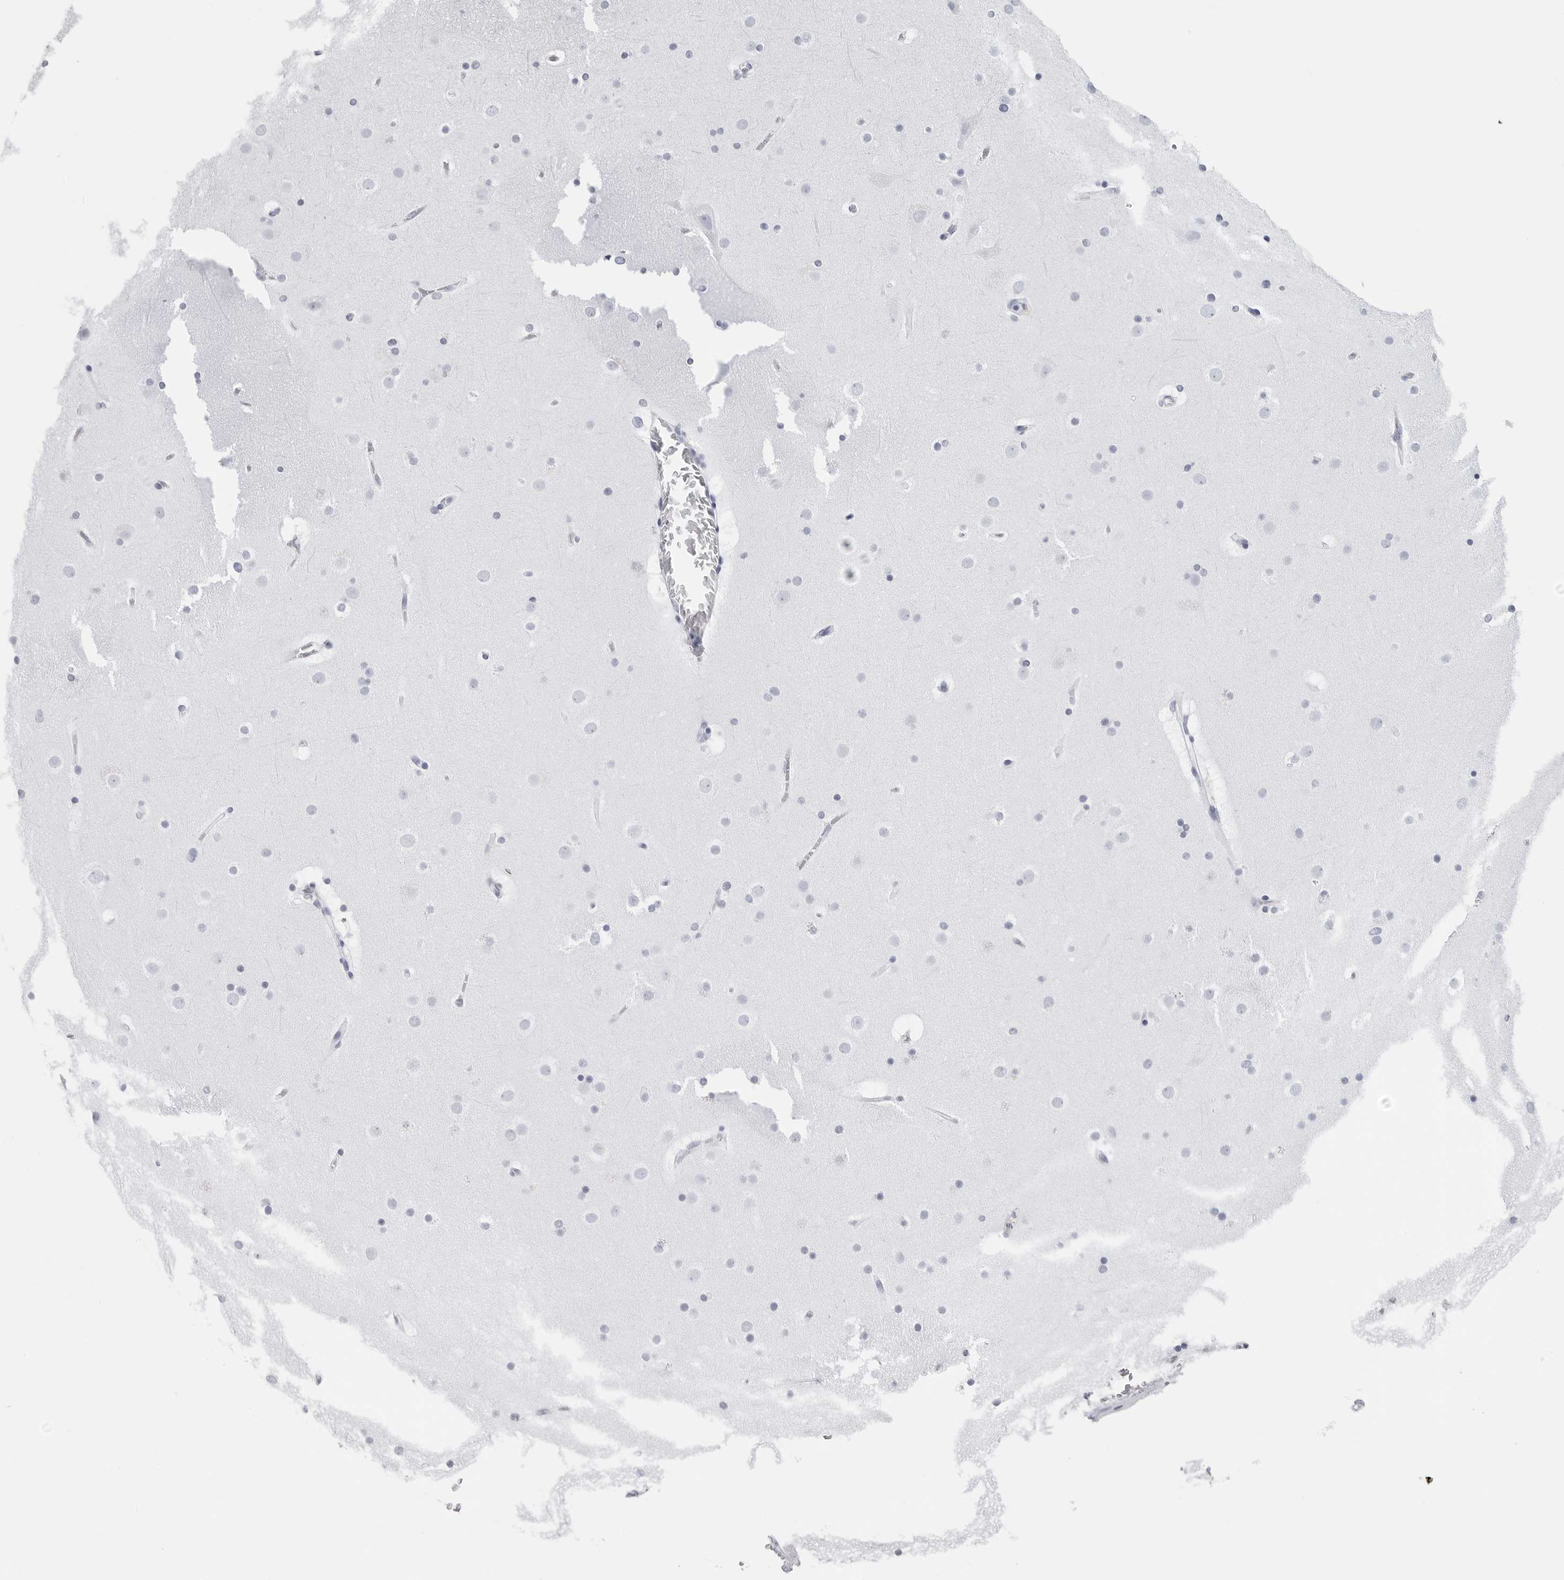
{"staining": {"intensity": "negative", "quantity": "none", "location": "none"}, "tissue": "cerebral cortex", "cell_type": "Endothelial cells", "image_type": "normal", "snomed": [{"axis": "morphology", "description": "Normal tissue, NOS"}, {"axis": "topography", "description": "Cerebral cortex"}], "caption": "Micrograph shows no significant protein positivity in endothelial cells of benign cerebral cortex.", "gene": "CST2", "patient": {"sex": "male", "age": 57}}